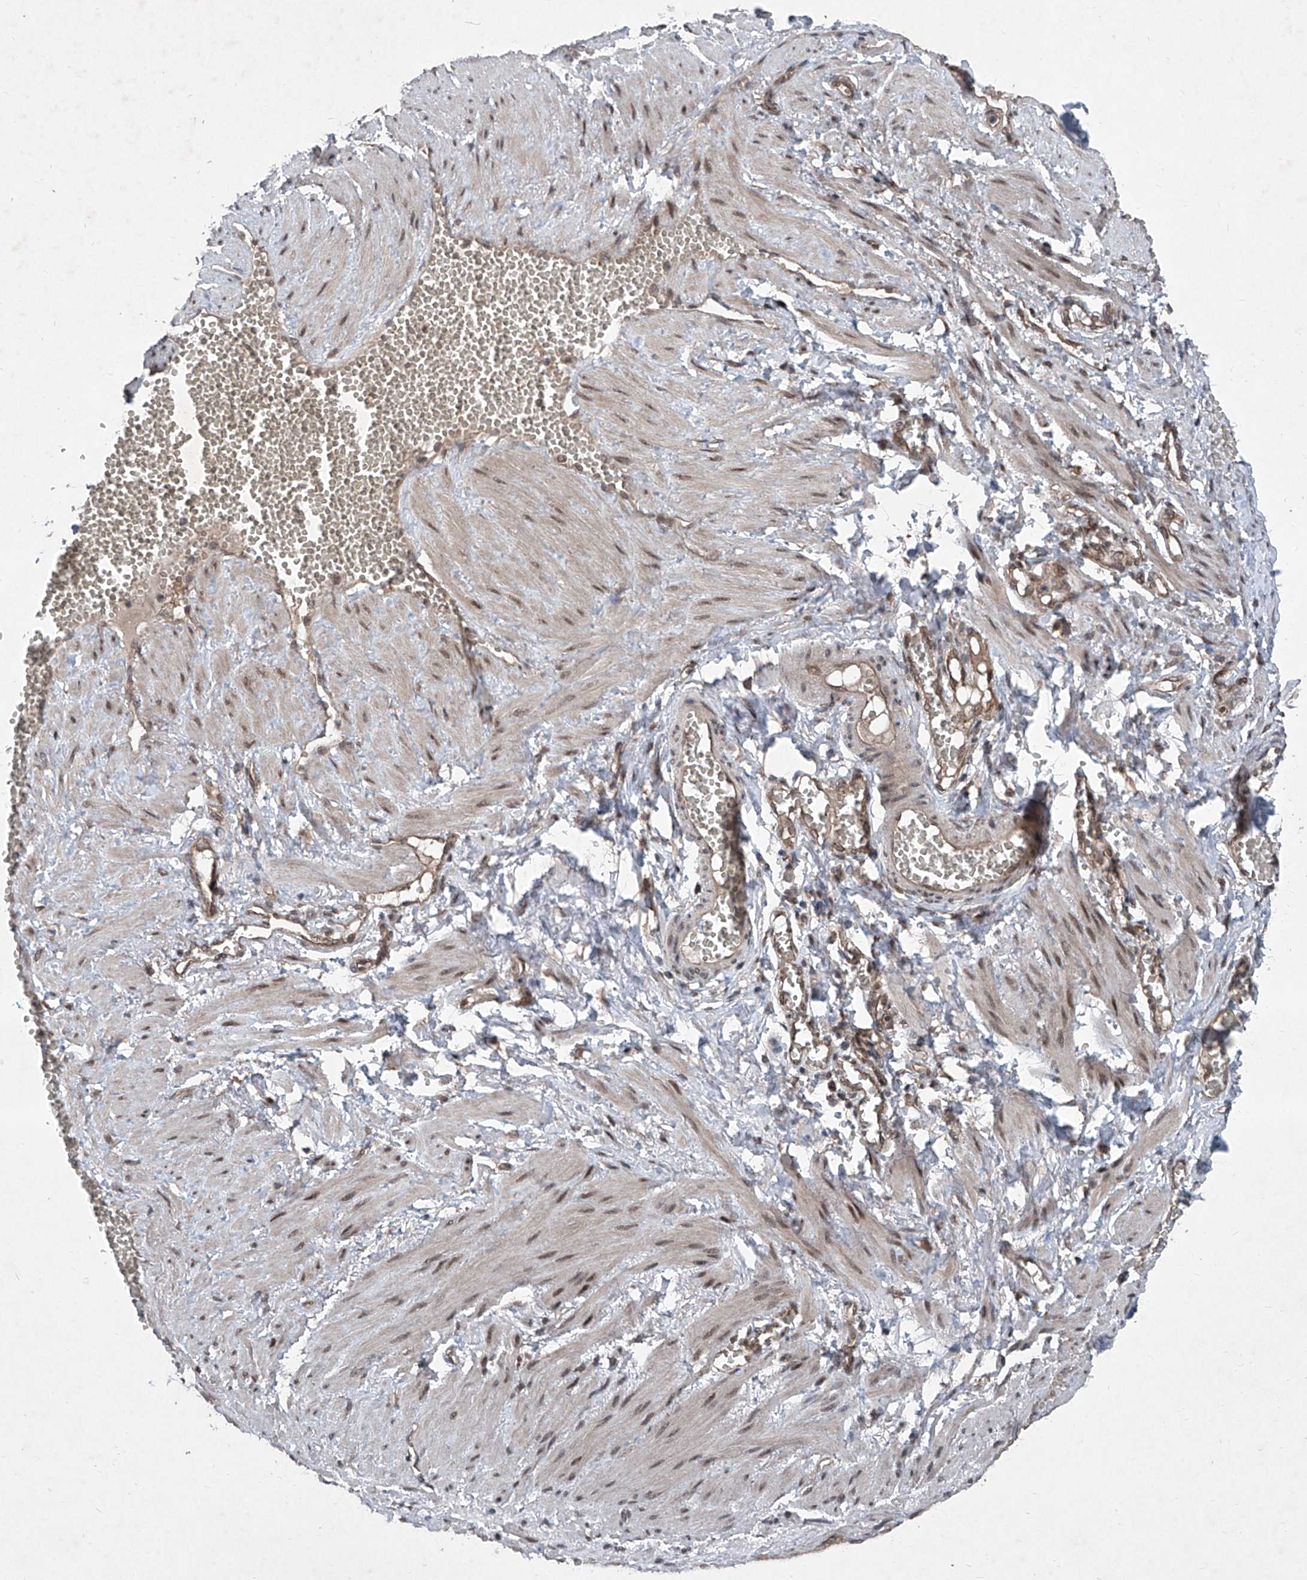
{"staining": {"intensity": "moderate", "quantity": ">75%", "location": "nuclear"}, "tissue": "soft tissue", "cell_type": "Chondrocytes", "image_type": "normal", "snomed": [{"axis": "morphology", "description": "Normal tissue, NOS"}, {"axis": "topography", "description": "Smooth muscle"}, {"axis": "topography", "description": "Peripheral nerve tissue"}], "caption": "Protein analysis of normal soft tissue displays moderate nuclear staining in about >75% of chondrocytes.", "gene": "COA7", "patient": {"sex": "female", "age": 39}}